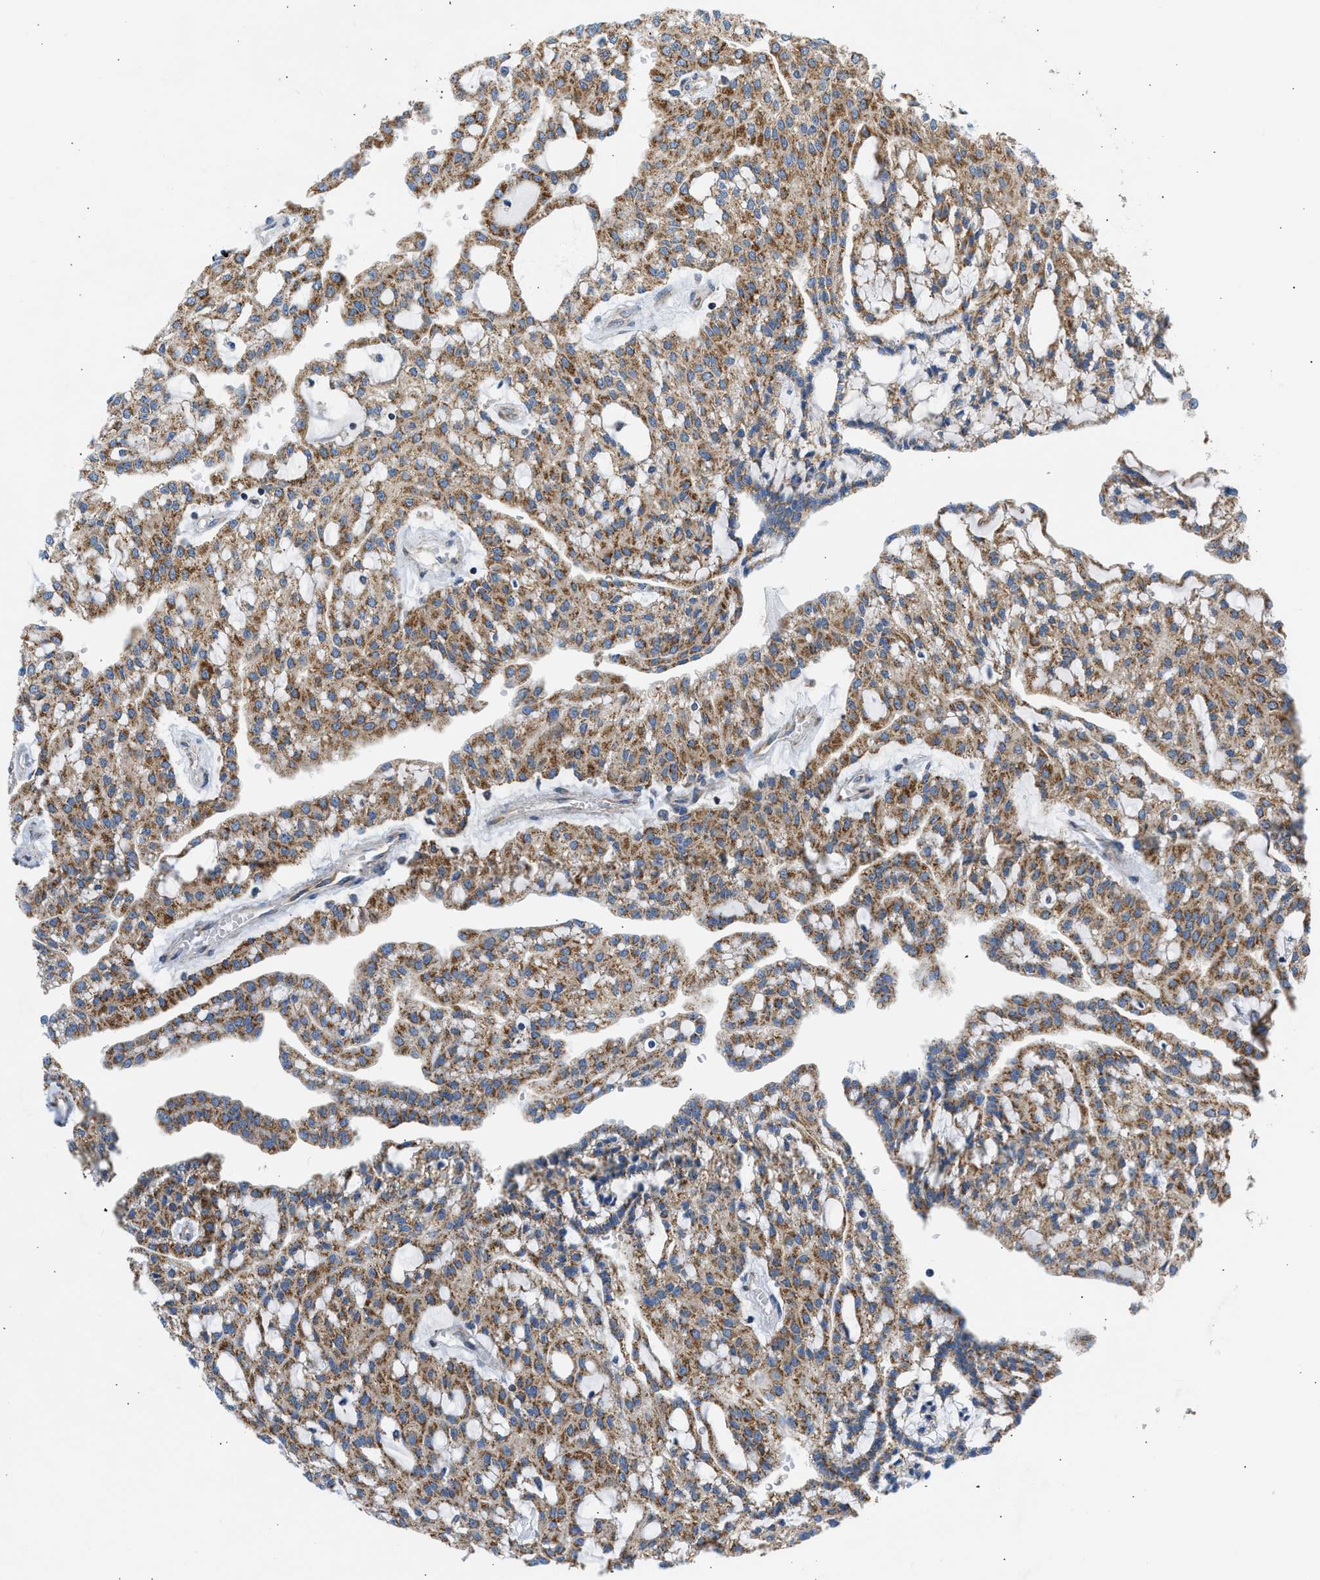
{"staining": {"intensity": "moderate", "quantity": ">75%", "location": "cytoplasmic/membranous"}, "tissue": "renal cancer", "cell_type": "Tumor cells", "image_type": "cancer", "snomed": [{"axis": "morphology", "description": "Adenocarcinoma, NOS"}, {"axis": "topography", "description": "Kidney"}], "caption": "A brown stain shows moderate cytoplasmic/membranous staining of a protein in human renal adenocarcinoma tumor cells.", "gene": "CAMKK2", "patient": {"sex": "male", "age": 63}}